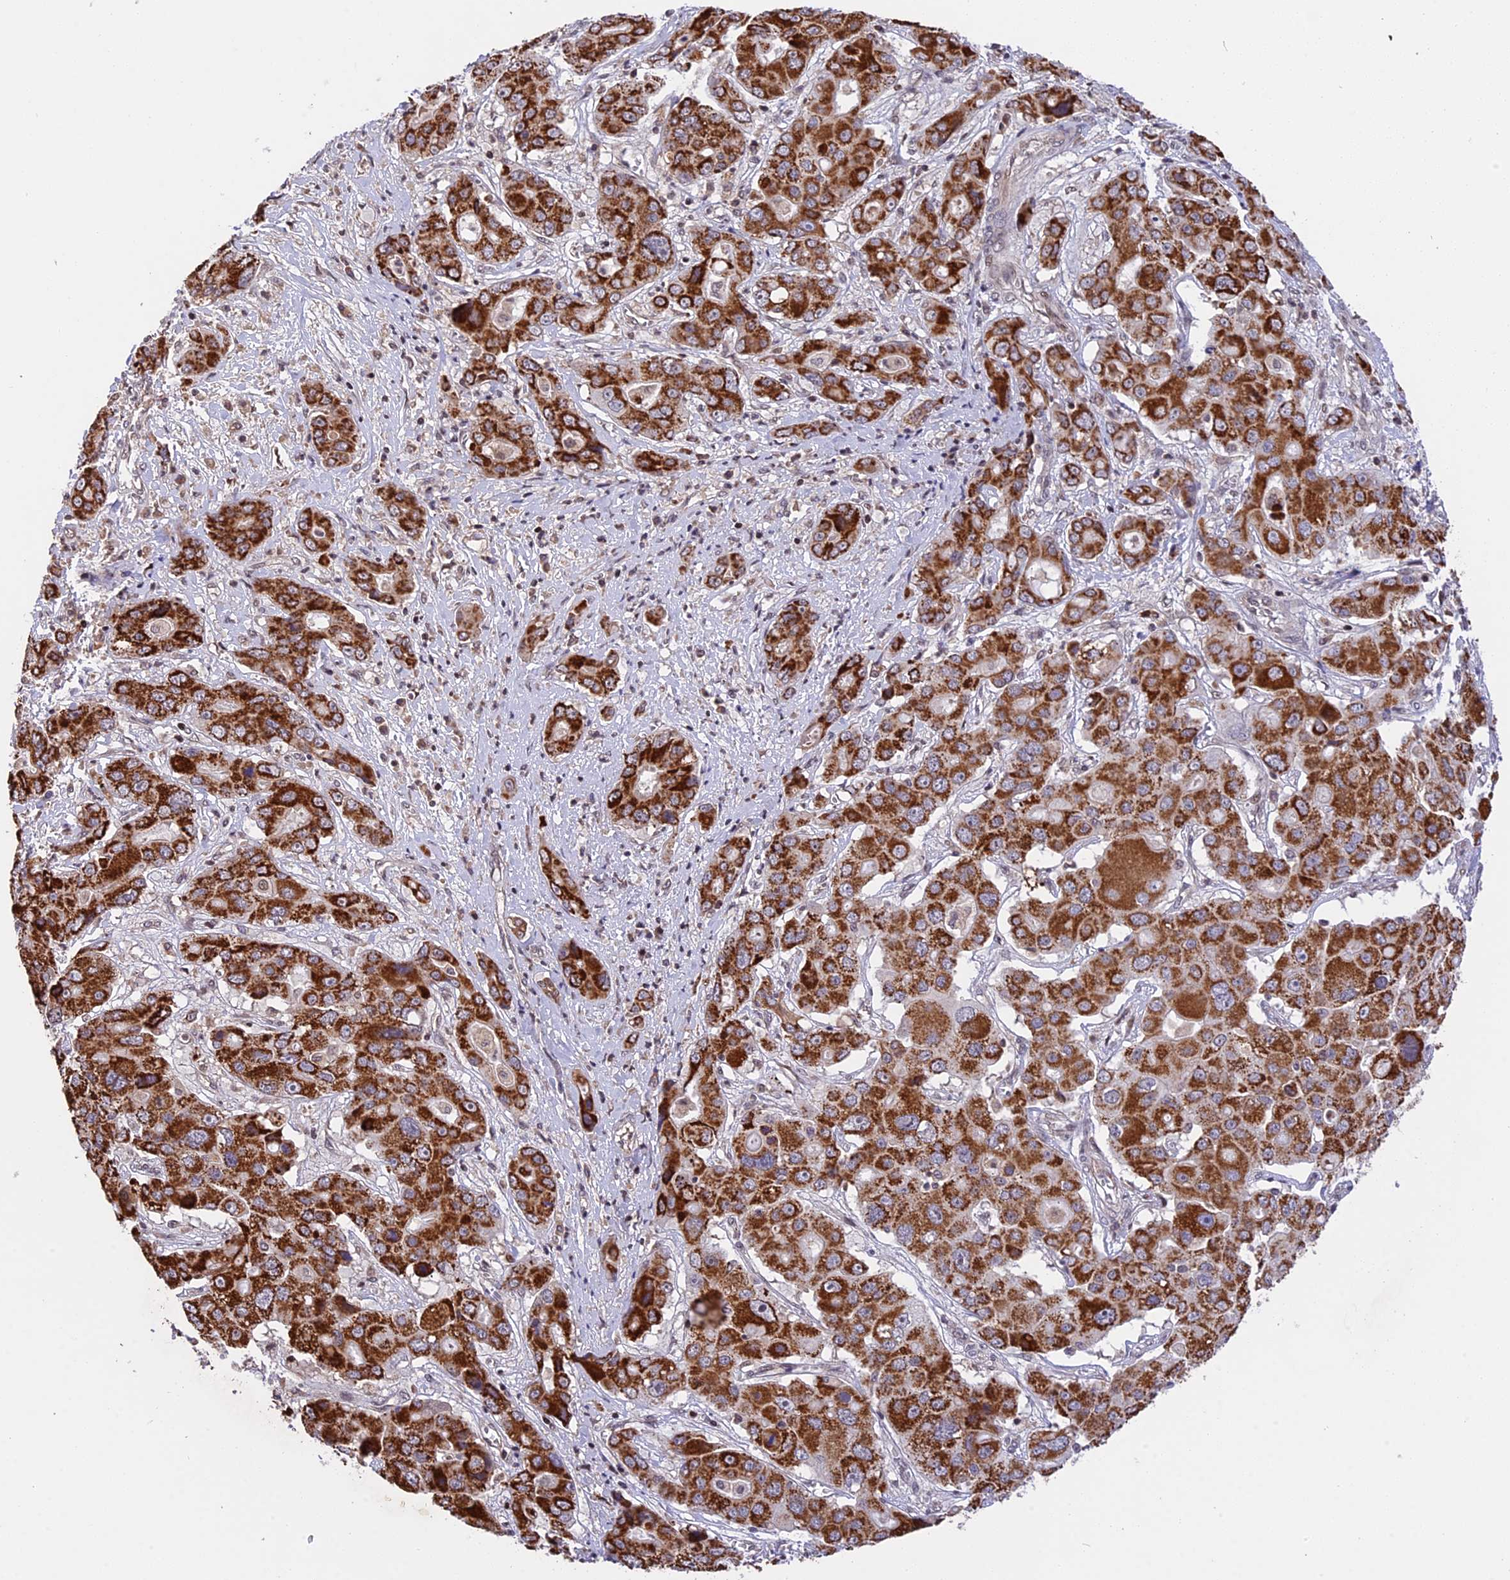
{"staining": {"intensity": "strong", "quantity": ">75%", "location": "cytoplasmic/membranous"}, "tissue": "liver cancer", "cell_type": "Tumor cells", "image_type": "cancer", "snomed": [{"axis": "morphology", "description": "Cholangiocarcinoma"}, {"axis": "topography", "description": "Liver"}], "caption": "Immunohistochemistry (DAB (3,3'-diaminobenzidine)) staining of liver cancer displays strong cytoplasmic/membranous protein positivity in about >75% of tumor cells.", "gene": "RERGL", "patient": {"sex": "male", "age": 67}}